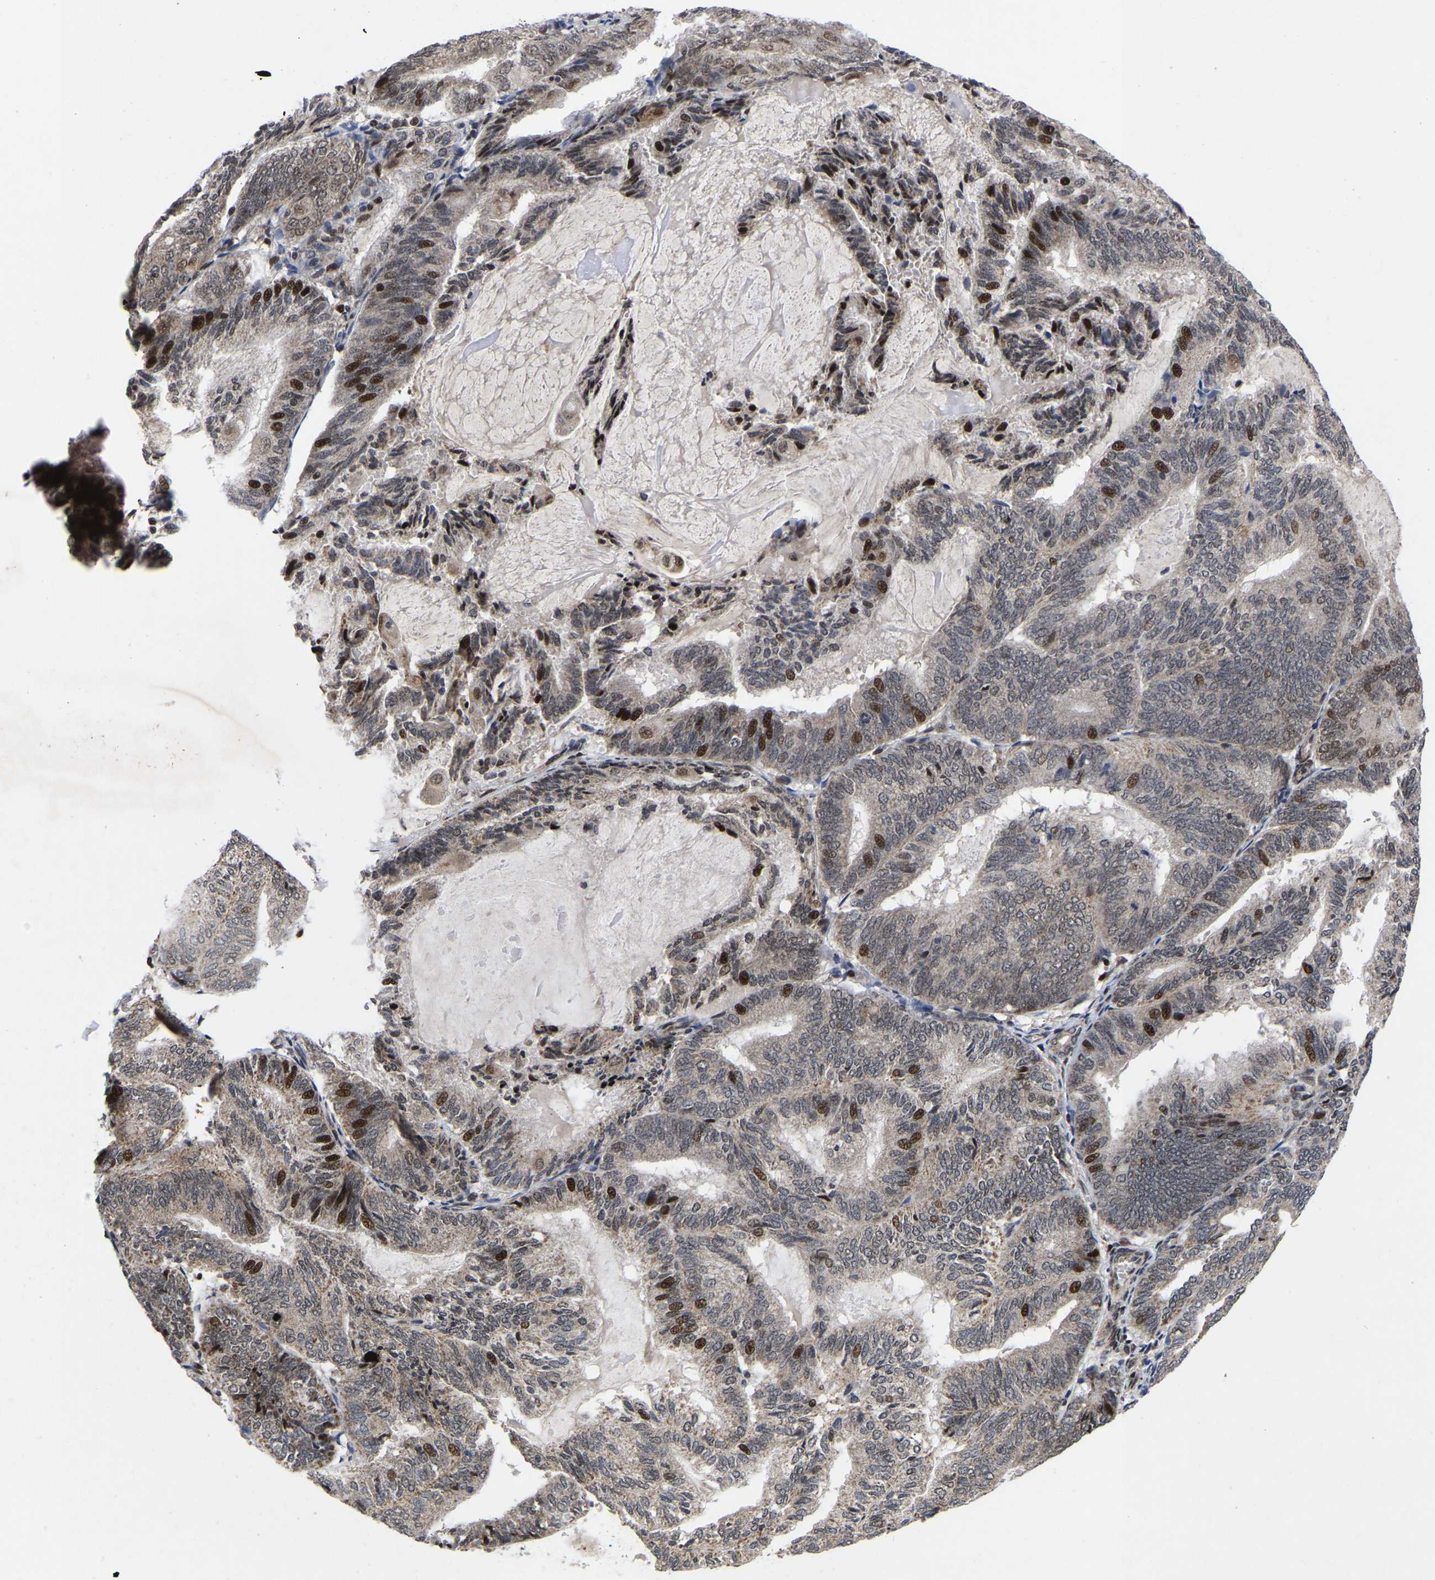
{"staining": {"intensity": "strong", "quantity": "<25%", "location": "cytoplasmic/membranous,nuclear"}, "tissue": "endometrial cancer", "cell_type": "Tumor cells", "image_type": "cancer", "snomed": [{"axis": "morphology", "description": "Adenocarcinoma, NOS"}, {"axis": "topography", "description": "Endometrium"}], "caption": "A brown stain labels strong cytoplasmic/membranous and nuclear expression of a protein in human endometrial cancer (adenocarcinoma) tumor cells.", "gene": "JUNB", "patient": {"sex": "female", "age": 81}}